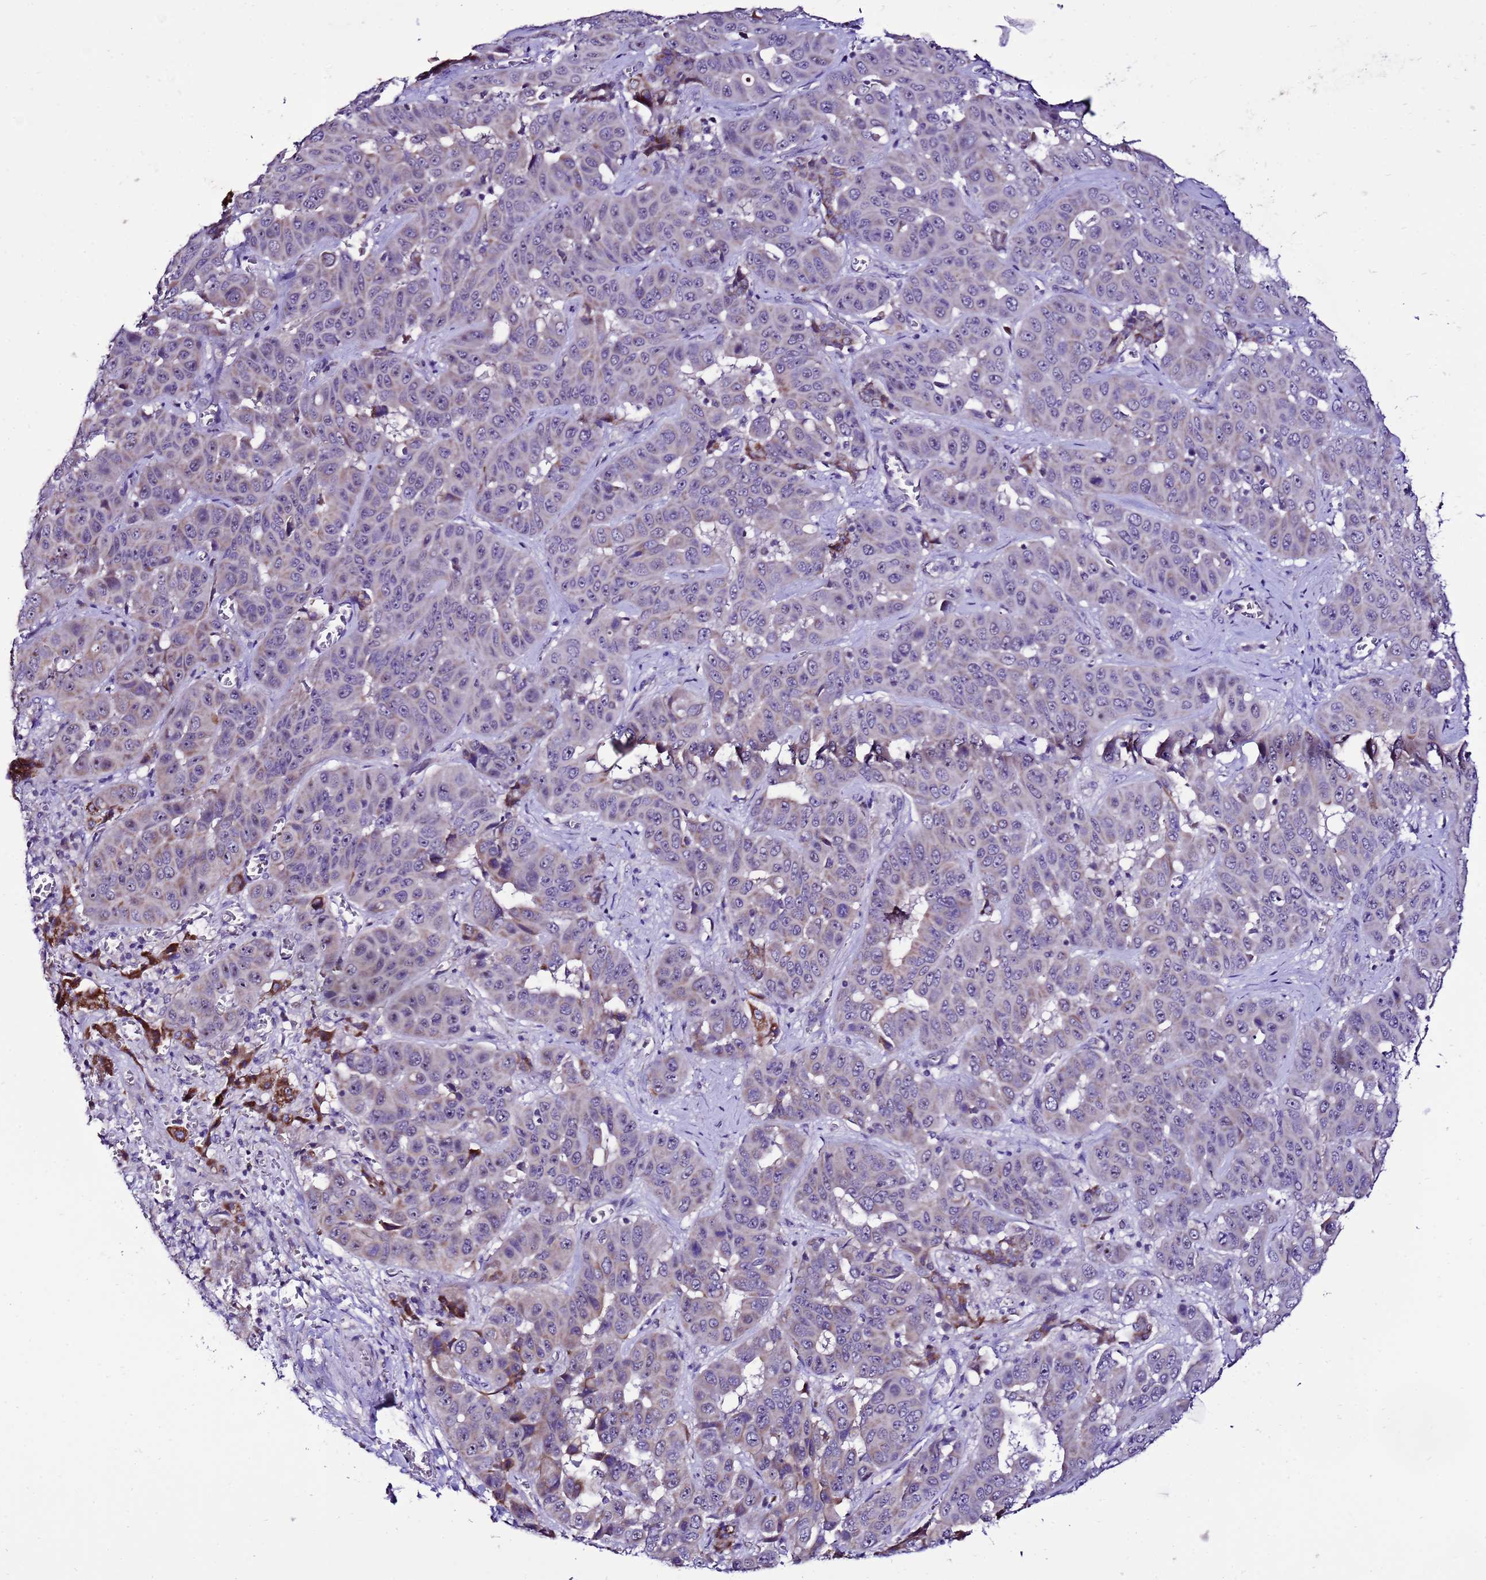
{"staining": {"intensity": "weak", "quantity": "<25%", "location": "cytoplasmic/membranous"}, "tissue": "liver cancer", "cell_type": "Tumor cells", "image_type": "cancer", "snomed": [{"axis": "morphology", "description": "Cholangiocarcinoma"}, {"axis": "topography", "description": "Liver"}], "caption": "There is no significant positivity in tumor cells of liver cholangiocarcinoma.", "gene": "DPH6", "patient": {"sex": "female", "age": 52}}